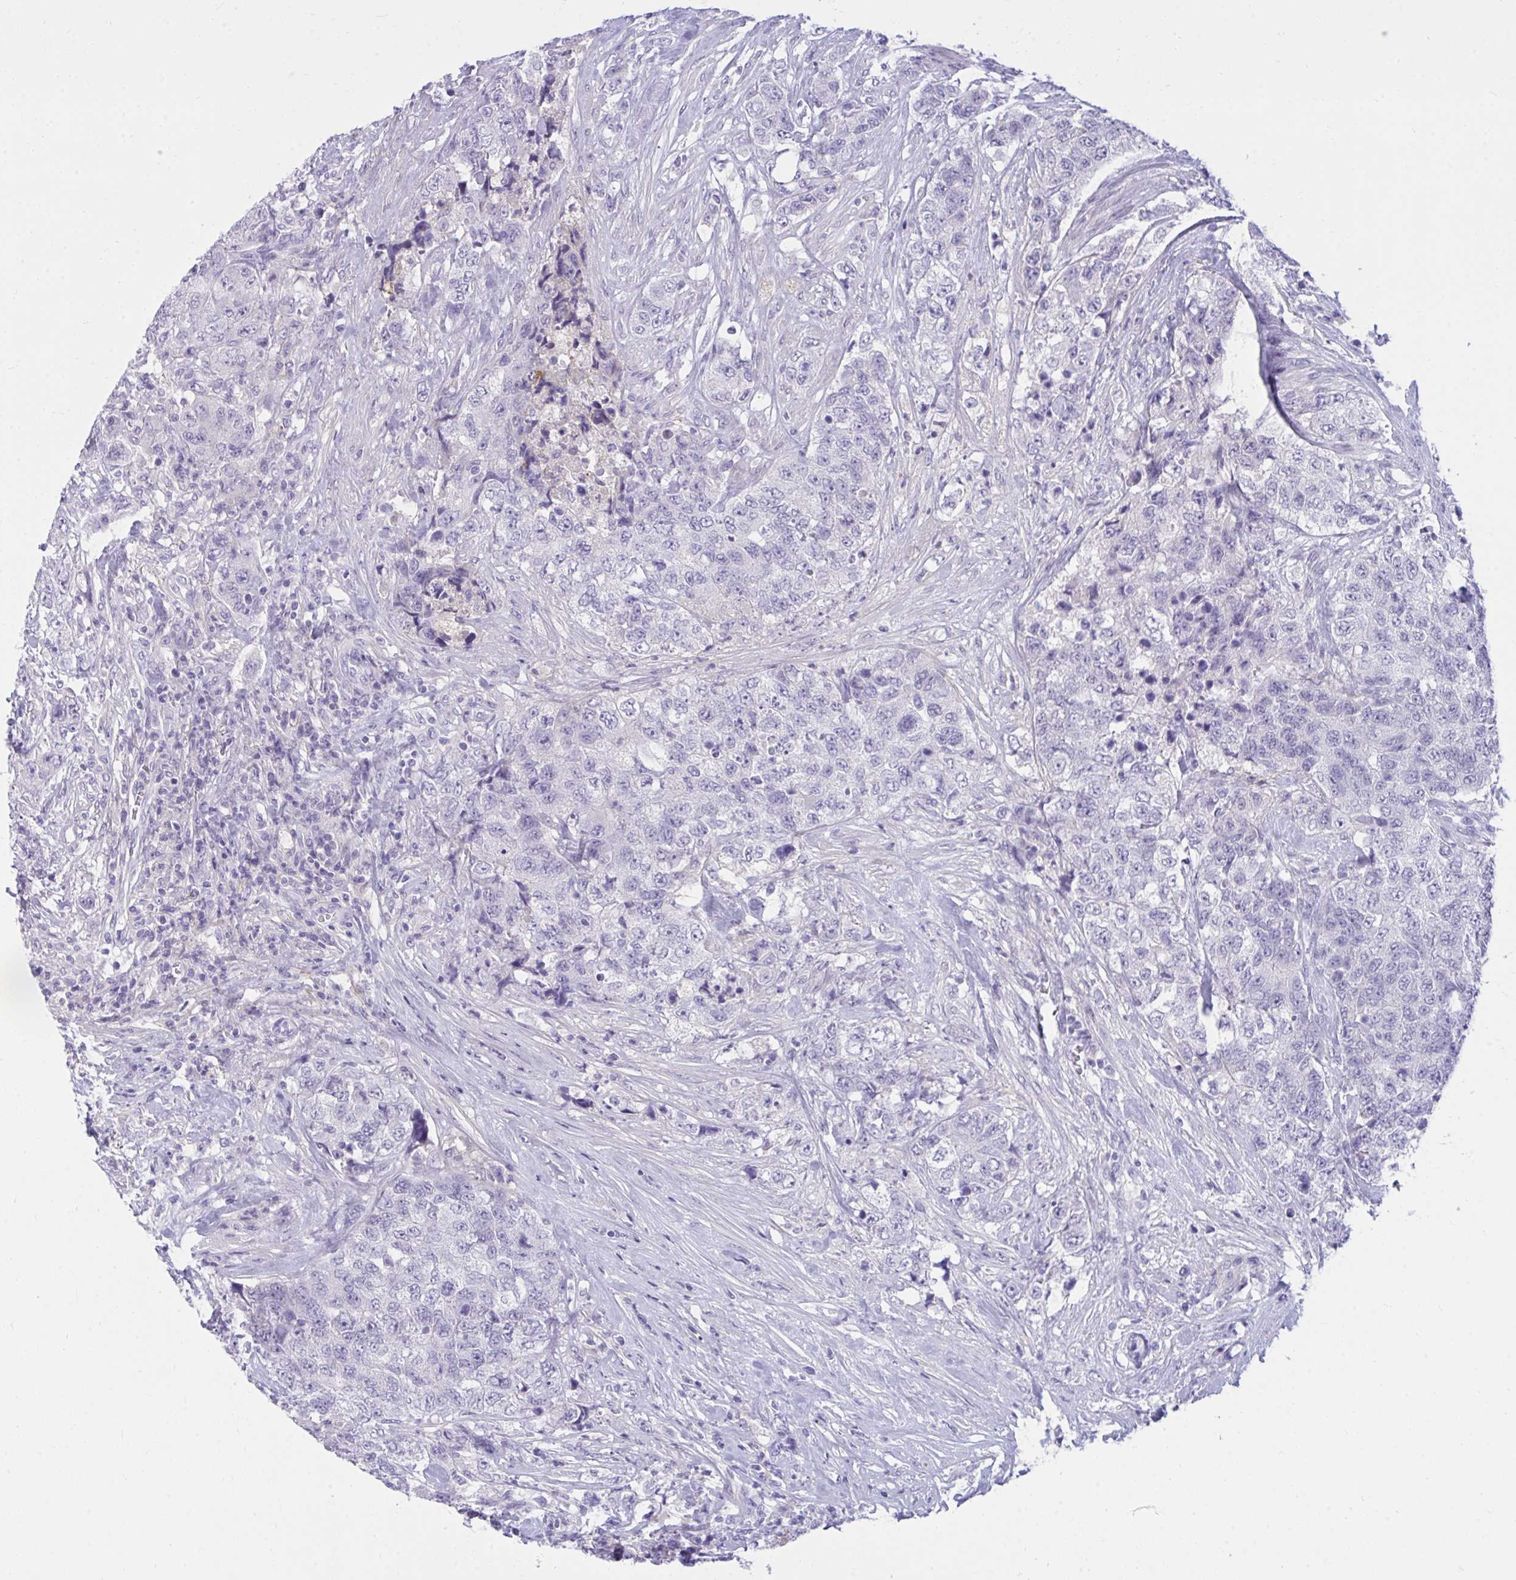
{"staining": {"intensity": "negative", "quantity": "none", "location": "none"}, "tissue": "urothelial cancer", "cell_type": "Tumor cells", "image_type": "cancer", "snomed": [{"axis": "morphology", "description": "Urothelial carcinoma, High grade"}, {"axis": "topography", "description": "Urinary bladder"}], "caption": "Immunohistochemistry (IHC) photomicrograph of neoplastic tissue: high-grade urothelial carcinoma stained with DAB (3,3'-diaminobenzidine) demonstrates no significant protein staining in tumor cells.", "gene": "PIGZ", "patient": {"sex": "female", "age": 78}}